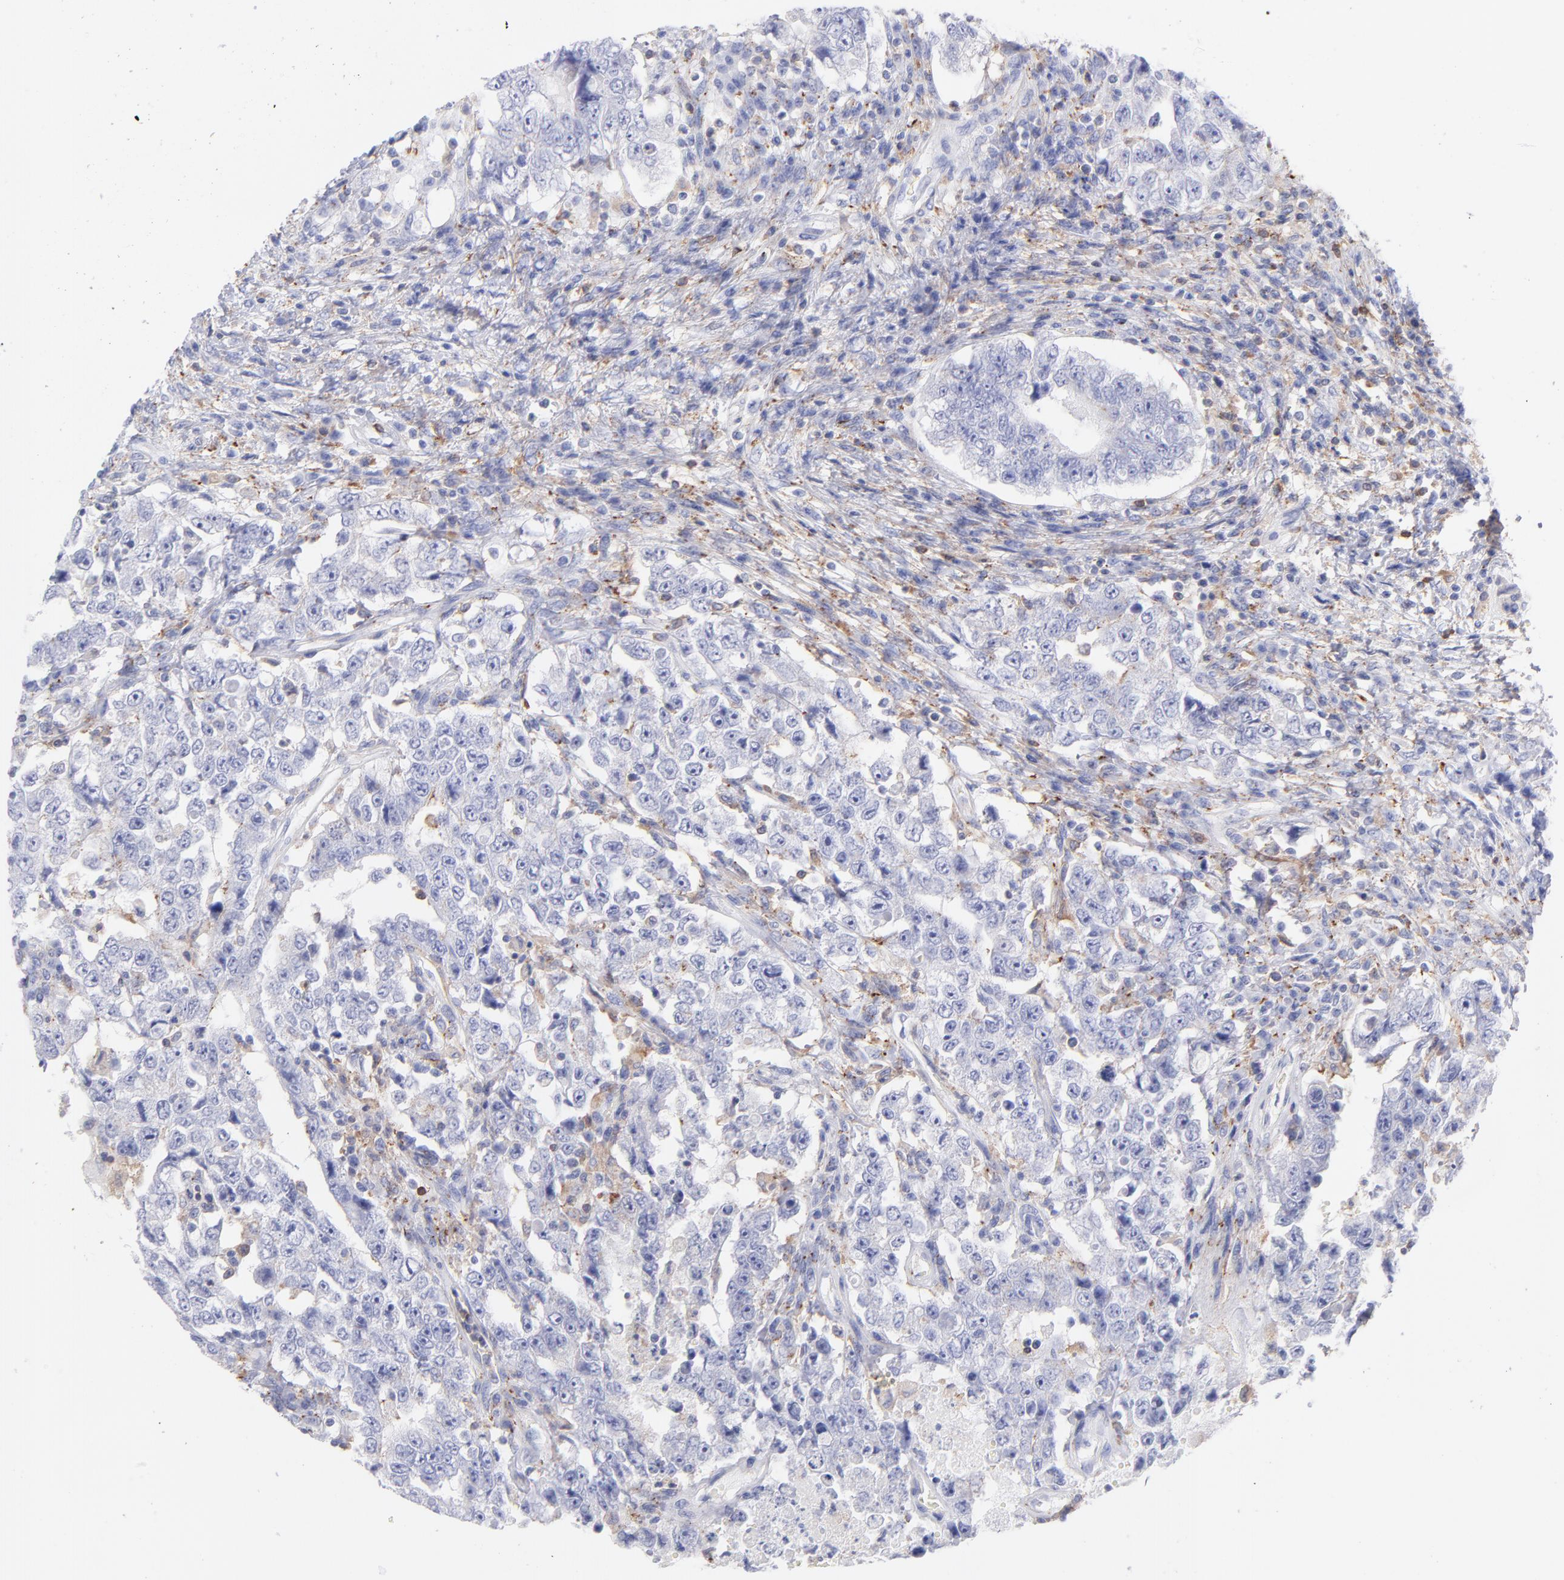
{"staining": {"intensity": "negative", "quantity": "none", "location": "none"}, "tissue": "testis cancer", "cell_type": "Tumor cells", "image_type": "cancer", "snomed": [{"axis": "morphology", "description": "Carcinoma, Embryonal, NOS"}, {"axis": "topography", "description": "Testis"}], "caption": "Protein analysis of embryonal carcinoma (testis) shows no significant positivity in tumor cells.", "gene": "PRKCA", "patient": {"sex": "male", "age": 26}}